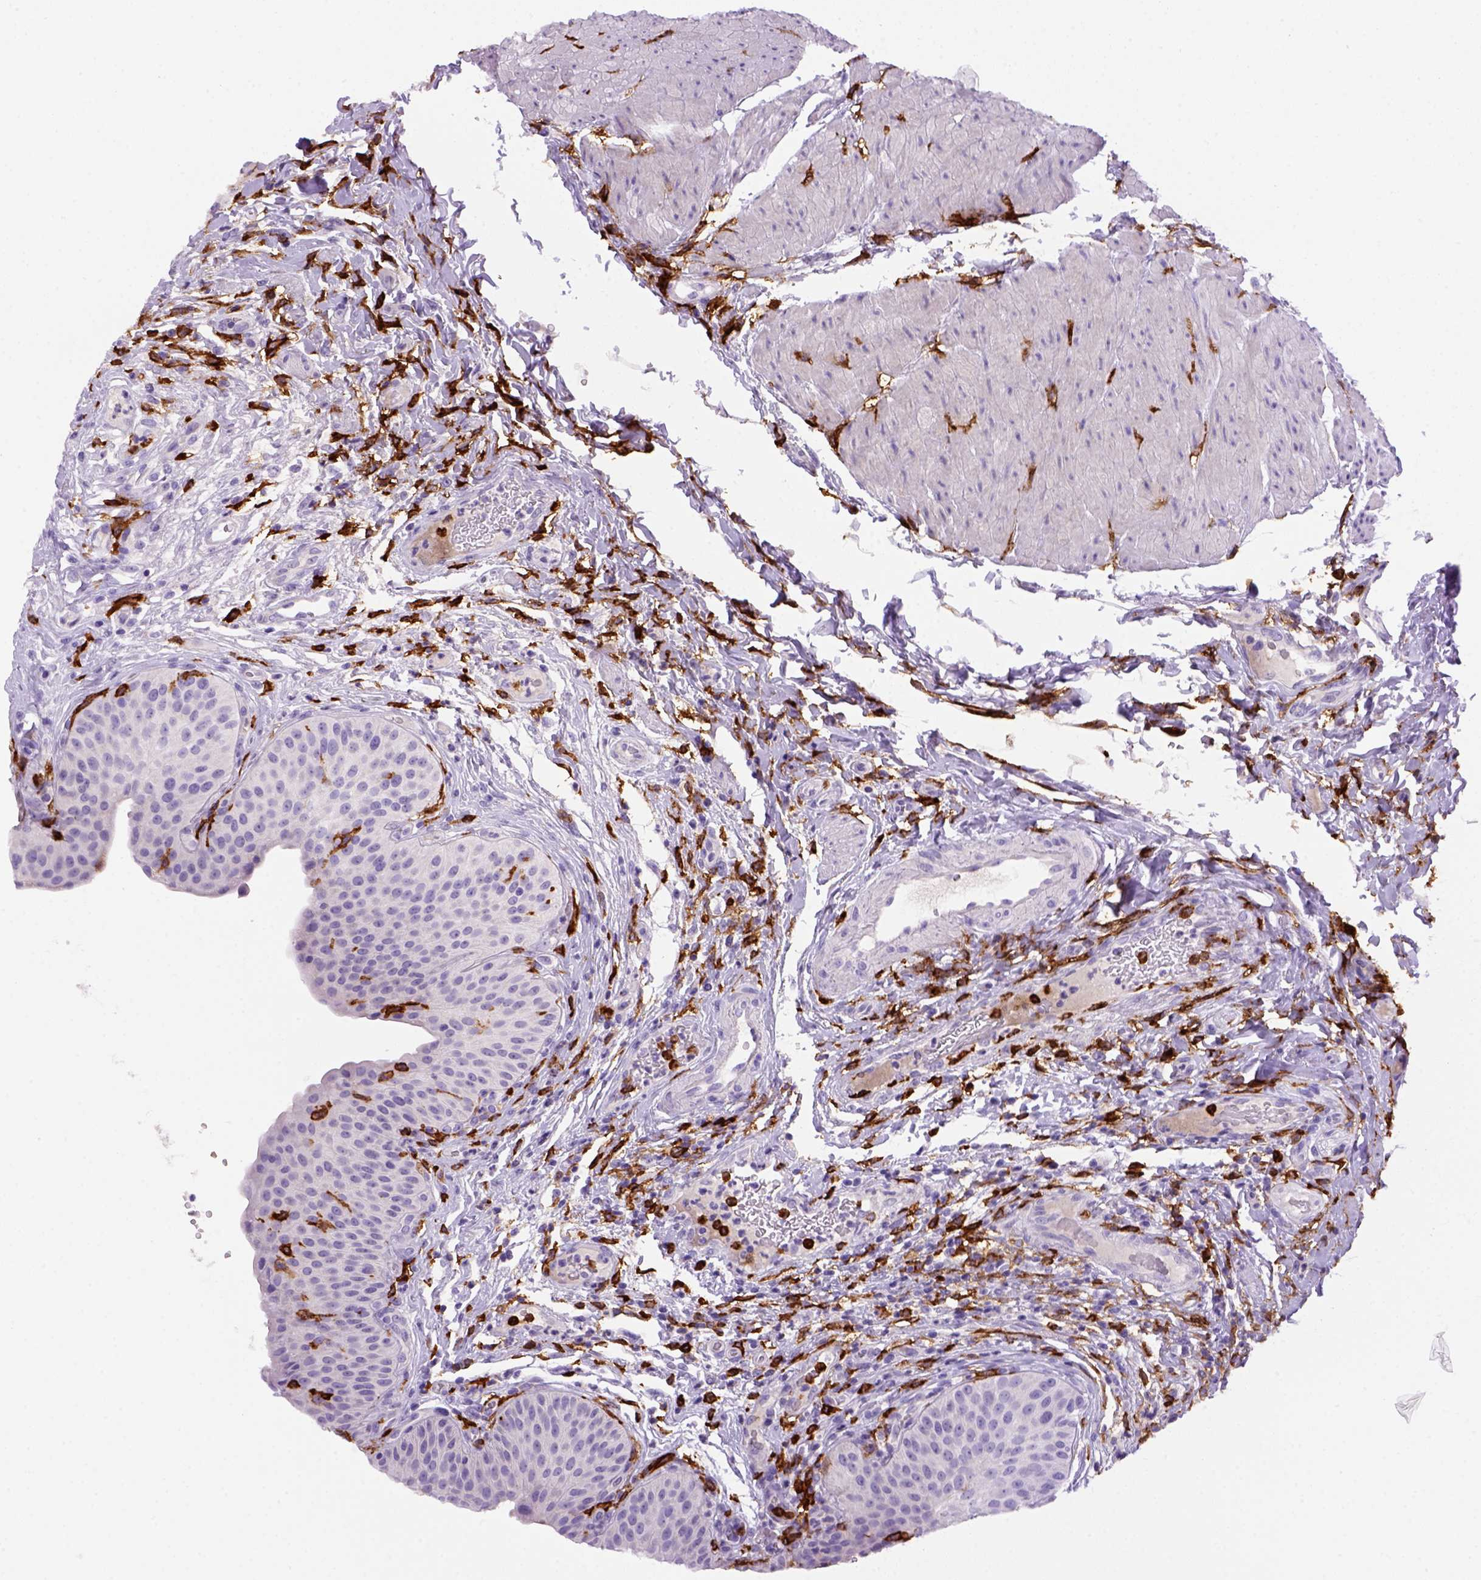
{"staining": {"intensity": "negative", "quantity": "none", "location": "none"}, "tissue": "urinary bladder", "cell_type": "Urothelial cells", "image_type": "normal", "snomed": [{"axis": "morphology", "description": "Normal tissue, NOS"}, {"axis": "topography", "description": "Urinary bladder"}], "caption": "This is a histopathology image of immunohistochemistry (IHC) staining of unremarkable urinary bladder, which shows no positivity in urothelial cells.", "gene": "CD14", "patient": {"sex": "male", "age": 66}}